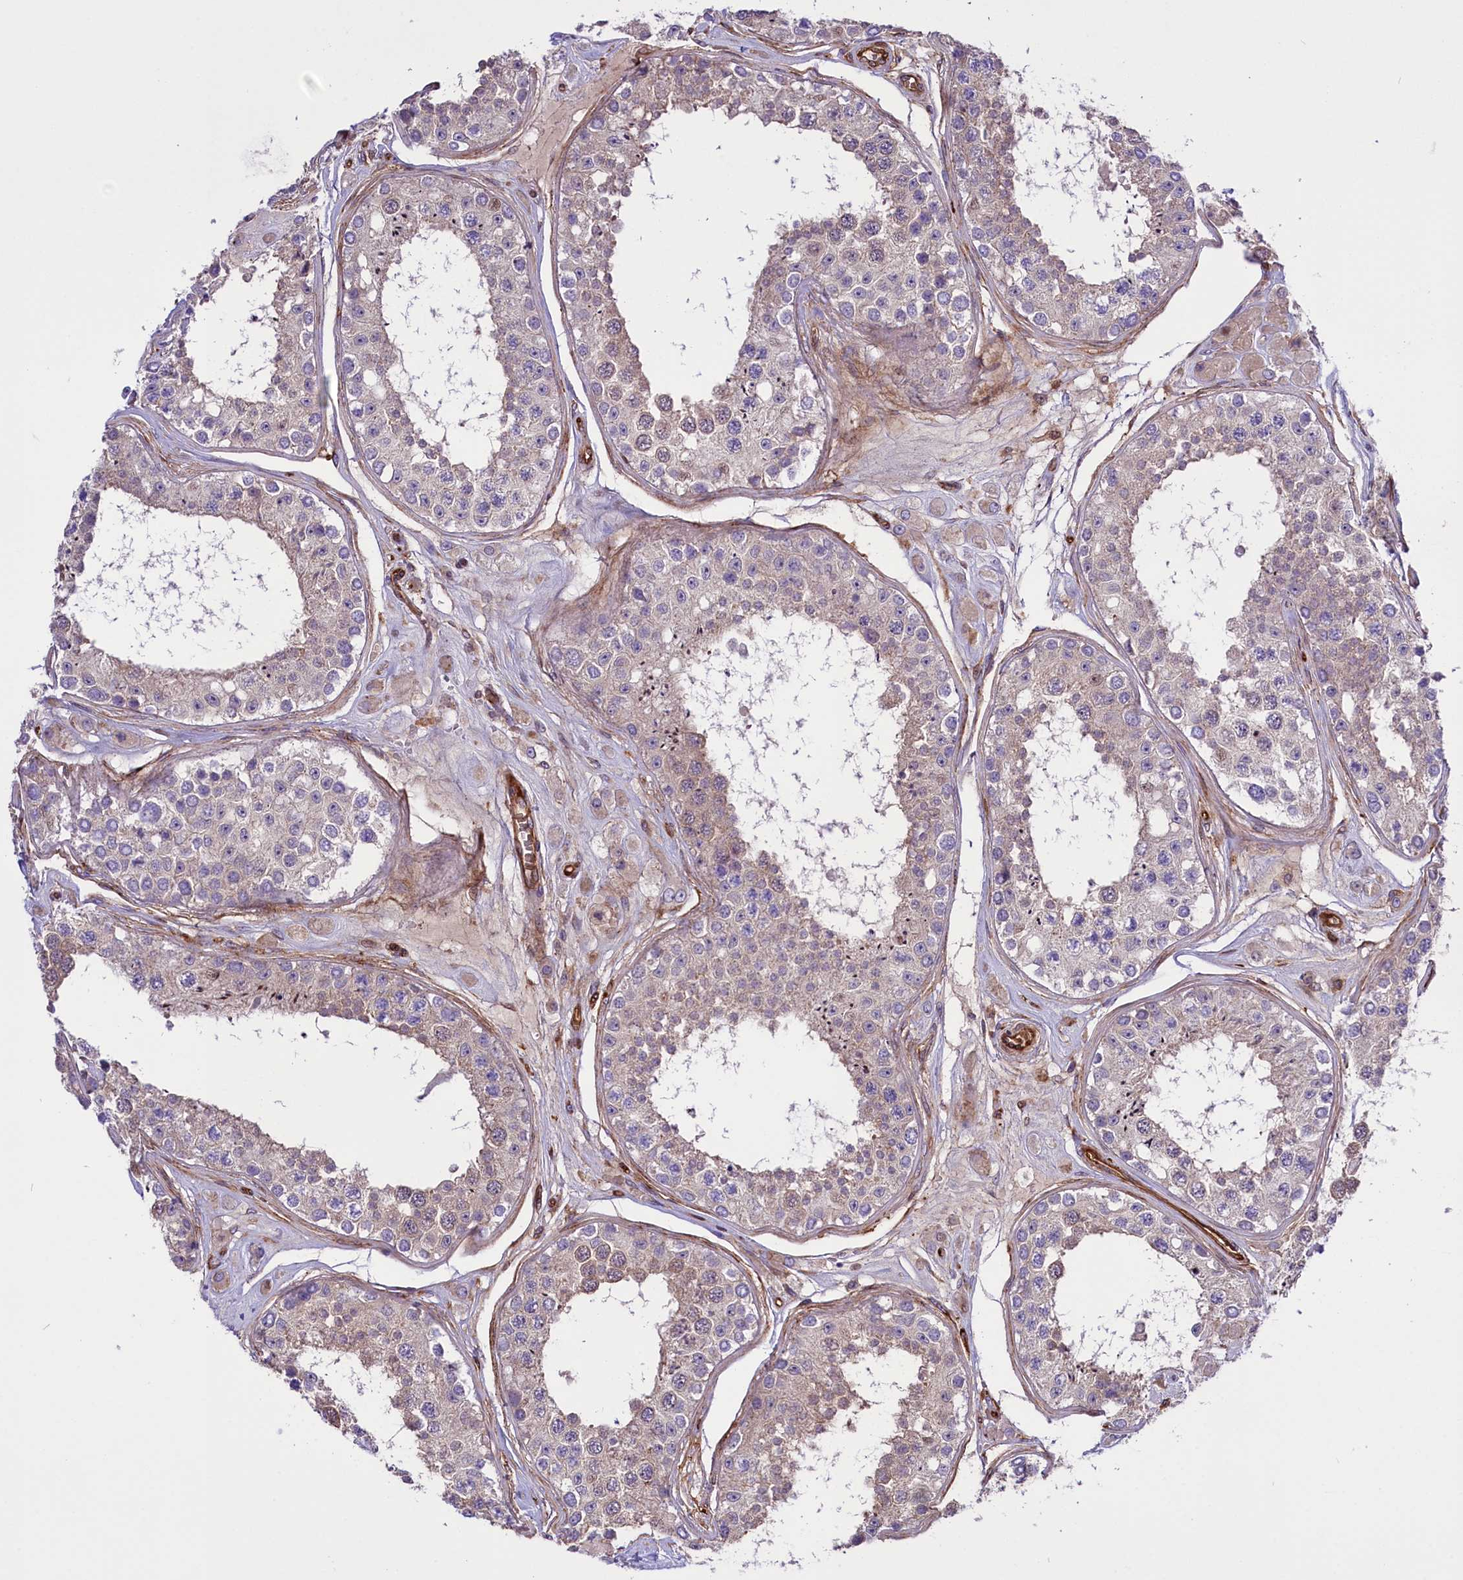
{"staining": {"intensity": "weak", "quantity": "25%-75%", "location": "cytoplasmic/membranous"}, "tissue": "testis", "cell_type": "Cells in seminiferous ducts", "image_type": "normal", "snomed": [{"axis": "morphology", "description": "Normal tissue, NOS"}, {"axis": "topography", "description": "Testis"}], "caption": "Protein analysis of unremarkable testis displays weak cytoplasmic/membranous staining in approximately 25%-75% of cells in seminiferous ducts.", "gene": "CD99L2", "patient": {"sex": "male", "age": 25}}